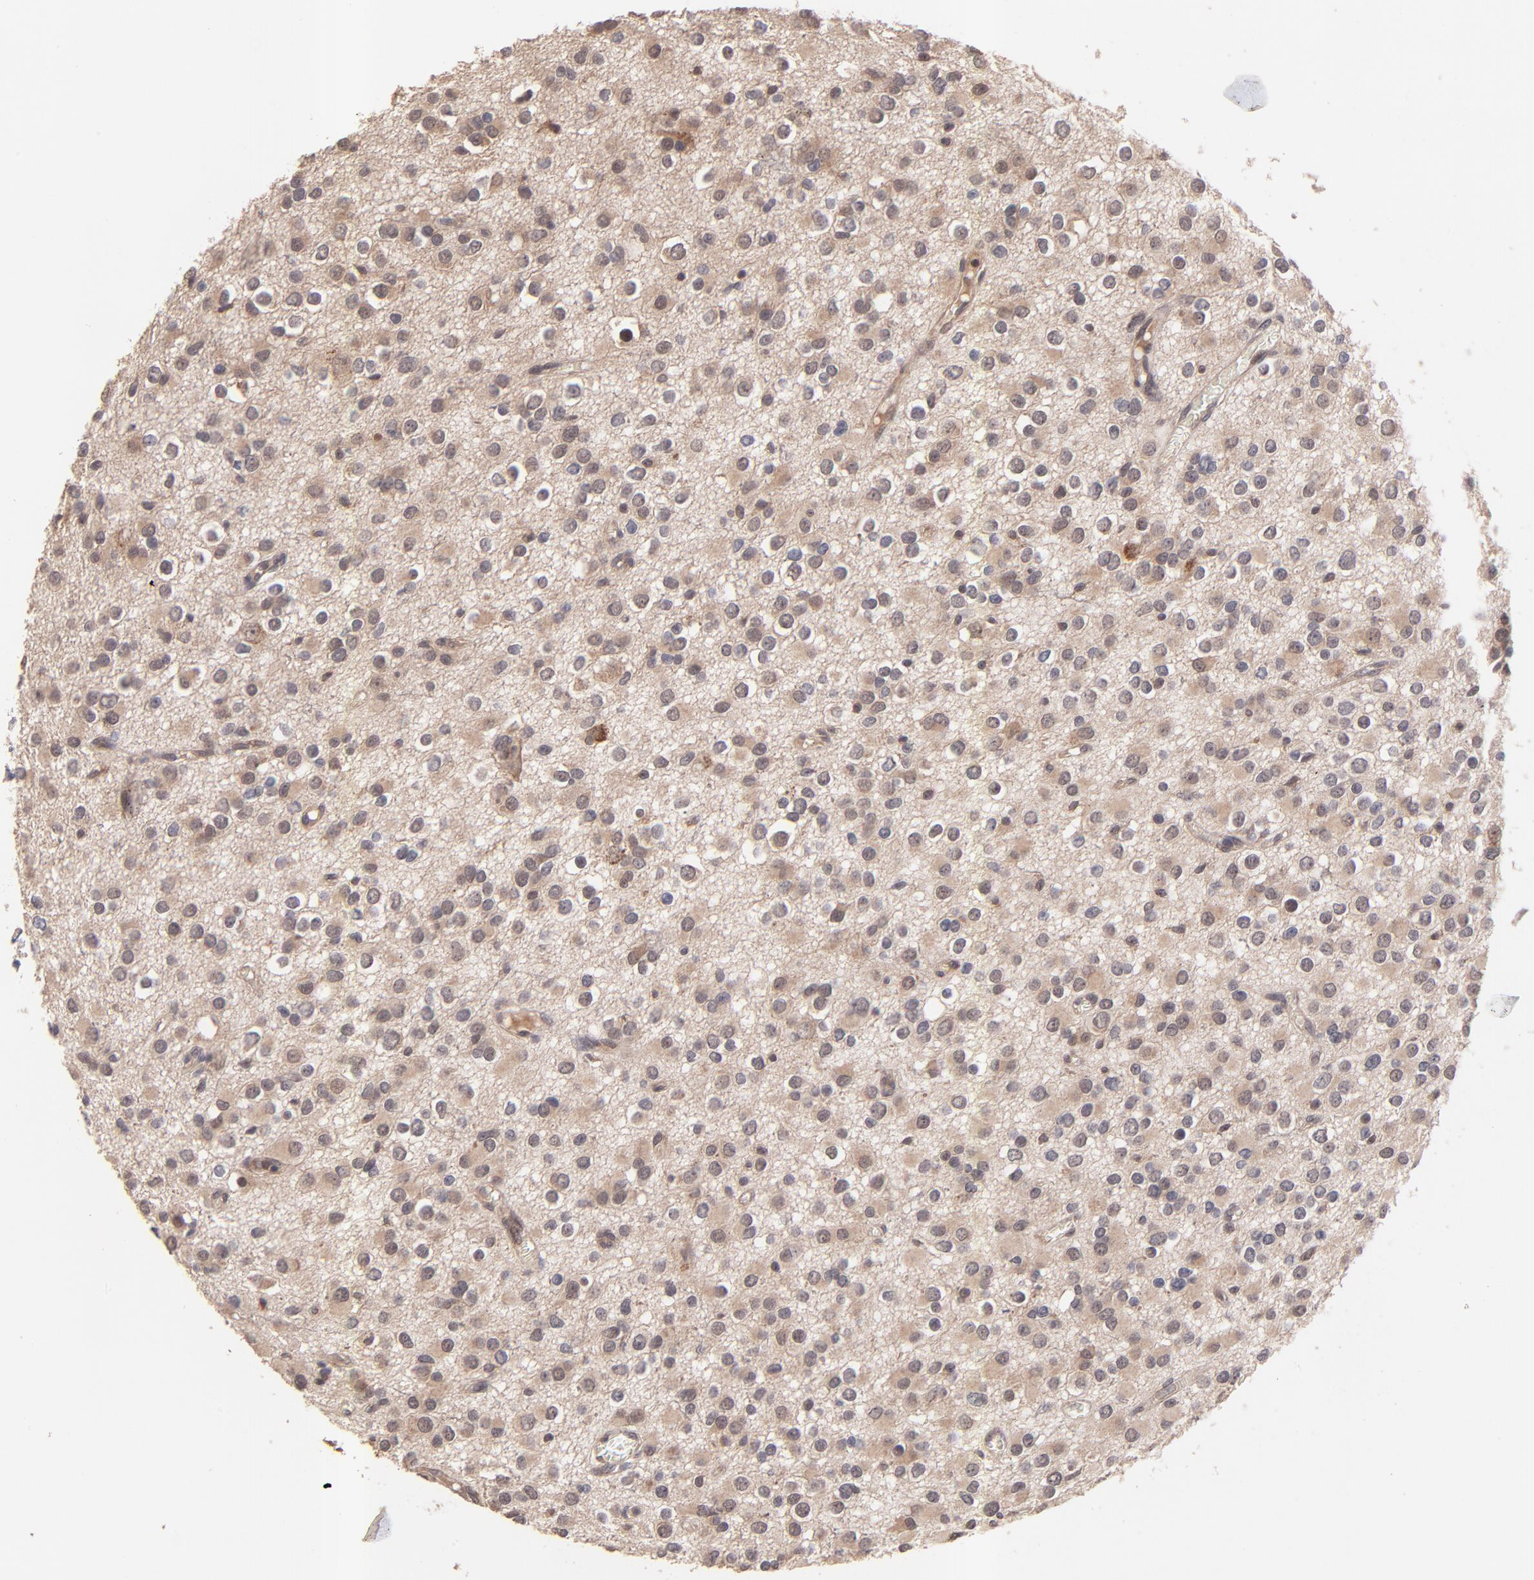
{"staining": {"intensity": "weak", "quantity": "25%-75%", "location": "cytoplasmic/membranous"}, "tissue": "glioma", "cell_type": "Tumor cells", "image_type": "cancer", "snomed": [{"axis": "morphology", "description": "Glioma, malignant, Low grade"}, {"axis": "topography", "description": "Brain"}], "caption": "An IHC histopathology image of neoplastic tissue is shown. Protein staining in brown shows weak cytoplasmic/membranous positivity in glioma within tumor cells. Immunohistochemistry (ihc) stains the protein in brown and the nuclei are stained blue.", "gene": "BAIAP2L2", "patient": {"sex": "male", "age": 42}}